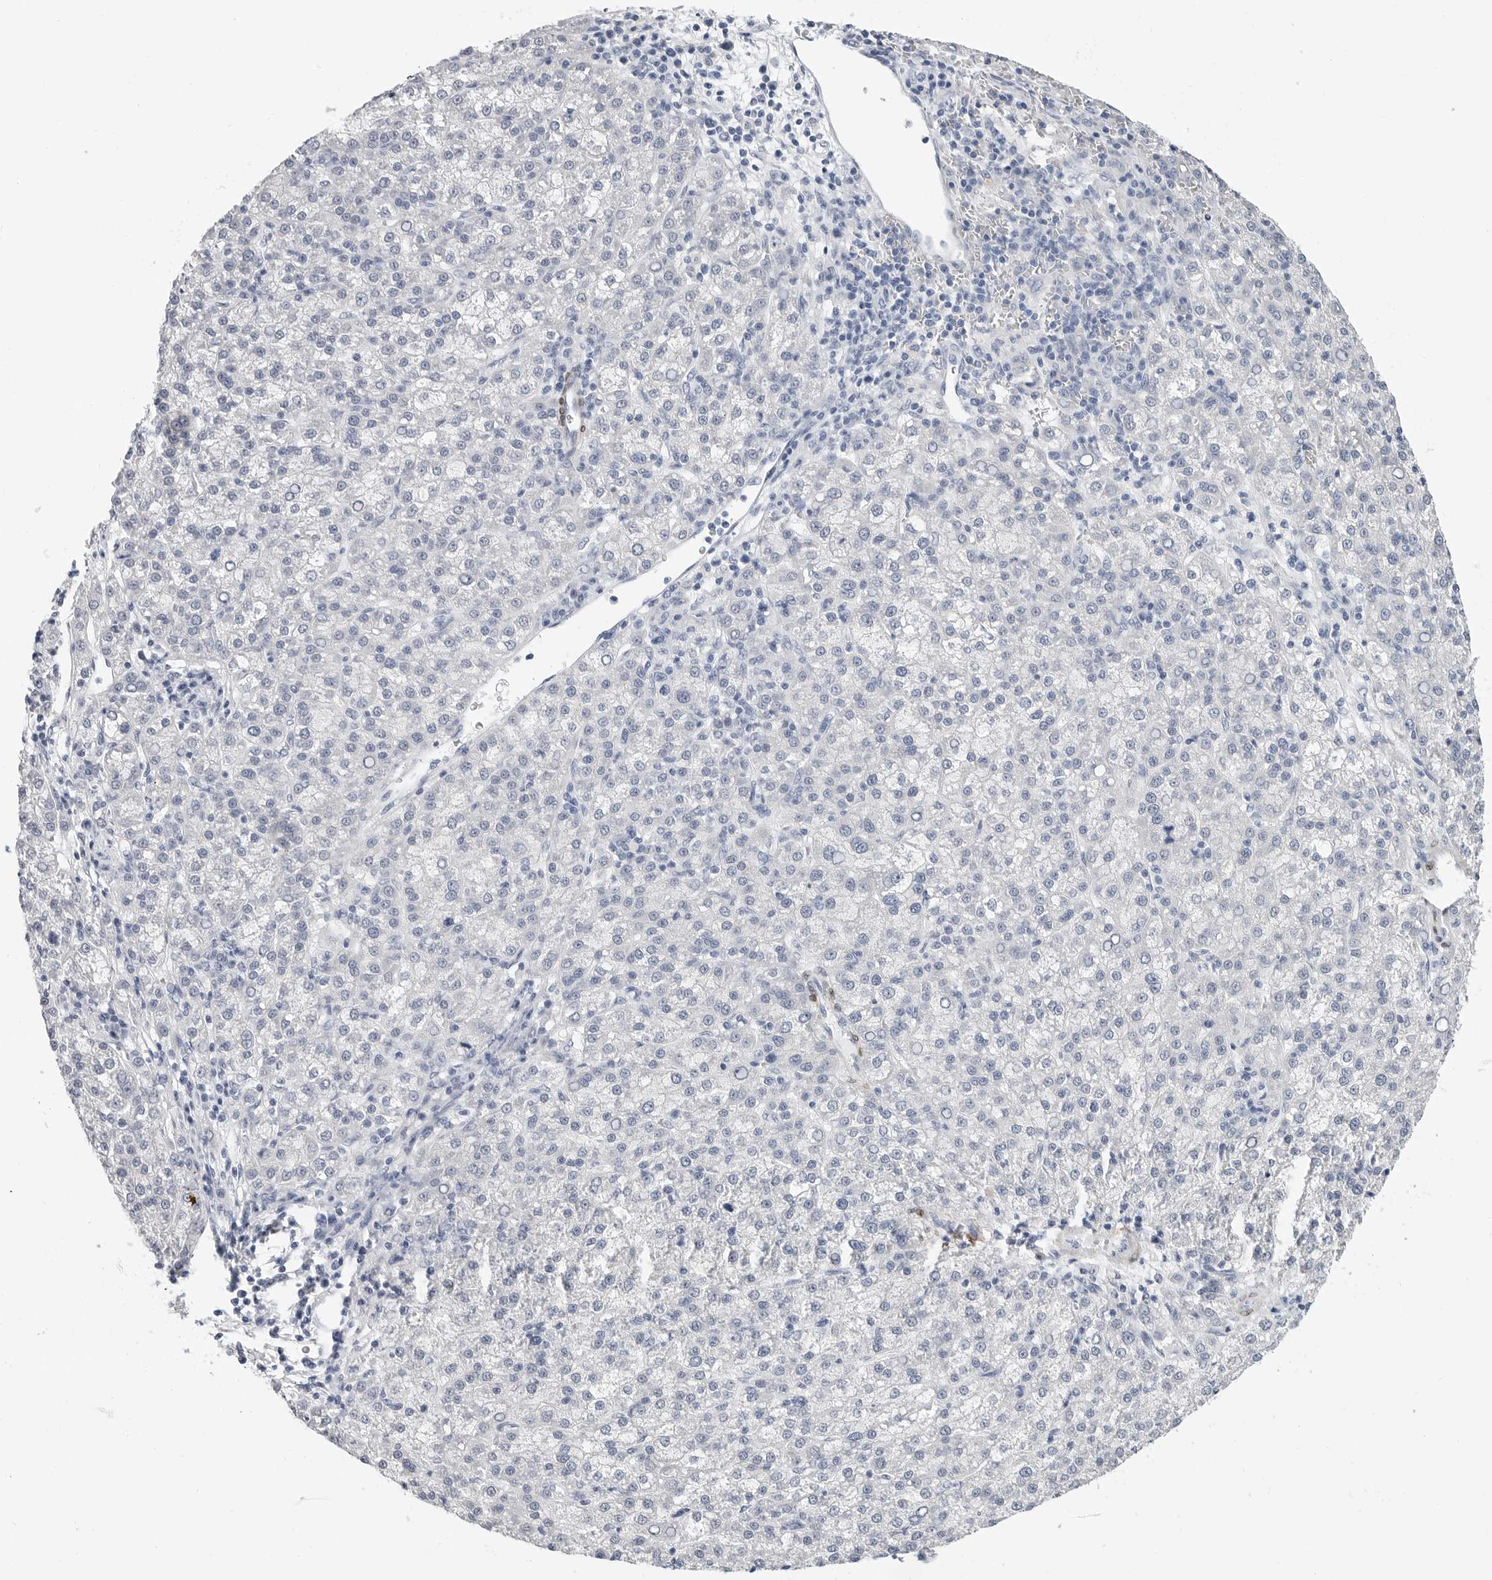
{"staining": {"intensity": "negative", "quantity": "none", "location": "none"}, "tissue": "liver cancer", "cell_type": "Tumor cells", "image_type": "cancer", "snomed": [{"axis": "morphology", "description": "Carcinoma, Hepatocellular, NOS"}, {"axis": "topography", "description": "Liver"}], "caption": "This is a image of immunohistochemistry (IHC) staining of liver hepatocellular carcinoma, which shows no staining in tumor cells.", "gene": "PLN", "patient": {"sex": "female", "age": 58}}